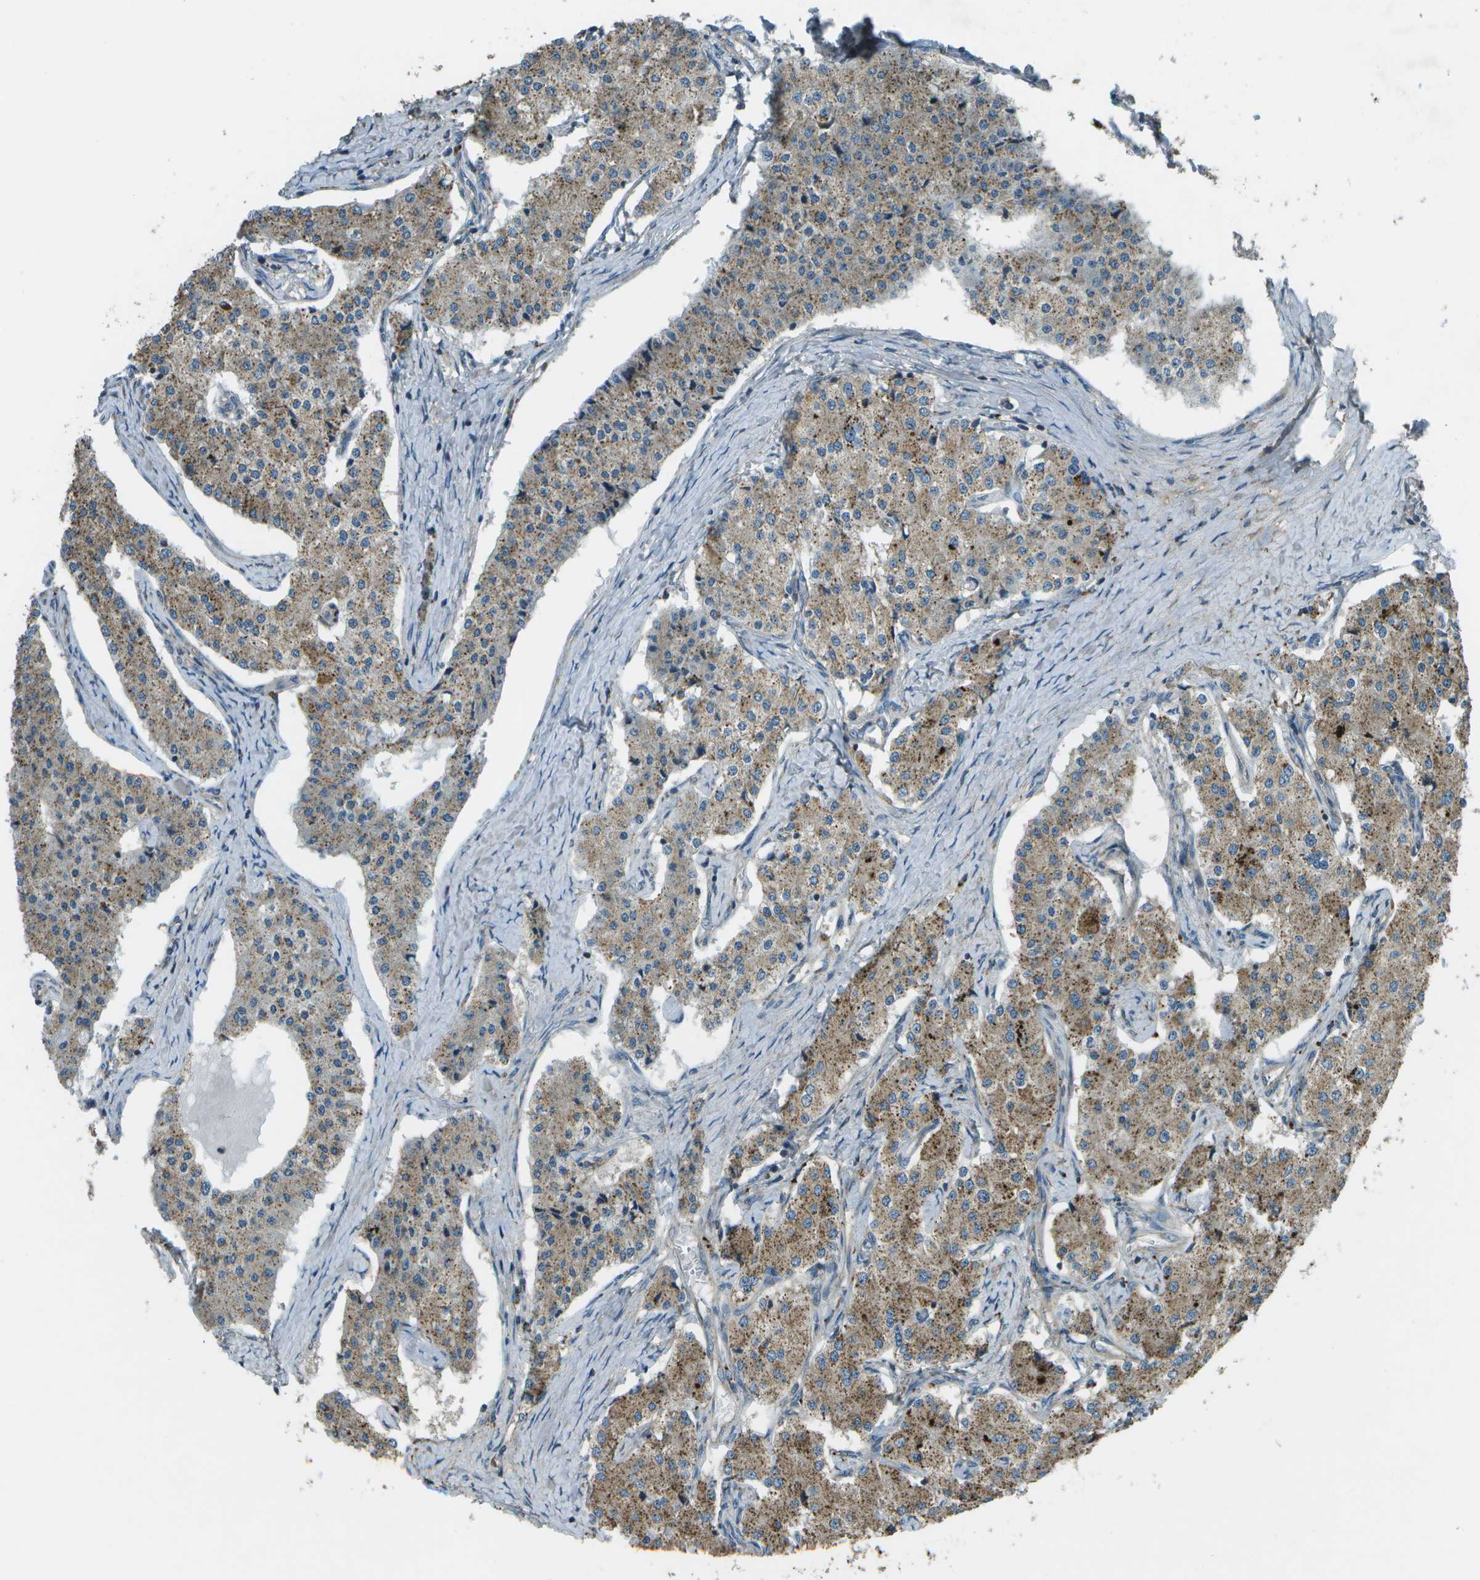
{"staining": {"intensity": "moderate", "quantity": ">75%", "location": "cytoplasmic/membranous"}, "tissue": "carcinoid", "cell_type": "Tumor cells", "image_type": "cancer", "snomed": [{"axis": "morphology", "description": "Carcinoid, malignant, NOS"}, {"axis": "topography", "description": "Colon"}], "caption": "A high-resolution micrograph shows immunohistochemistry (IHC) staining of carcinoid, which shows moderate cytoplasmic/membranous expression in approximately >75% of tumor cells.", "gene": "PXYLP1", "patient": {"sex": "female", "age": 52}}